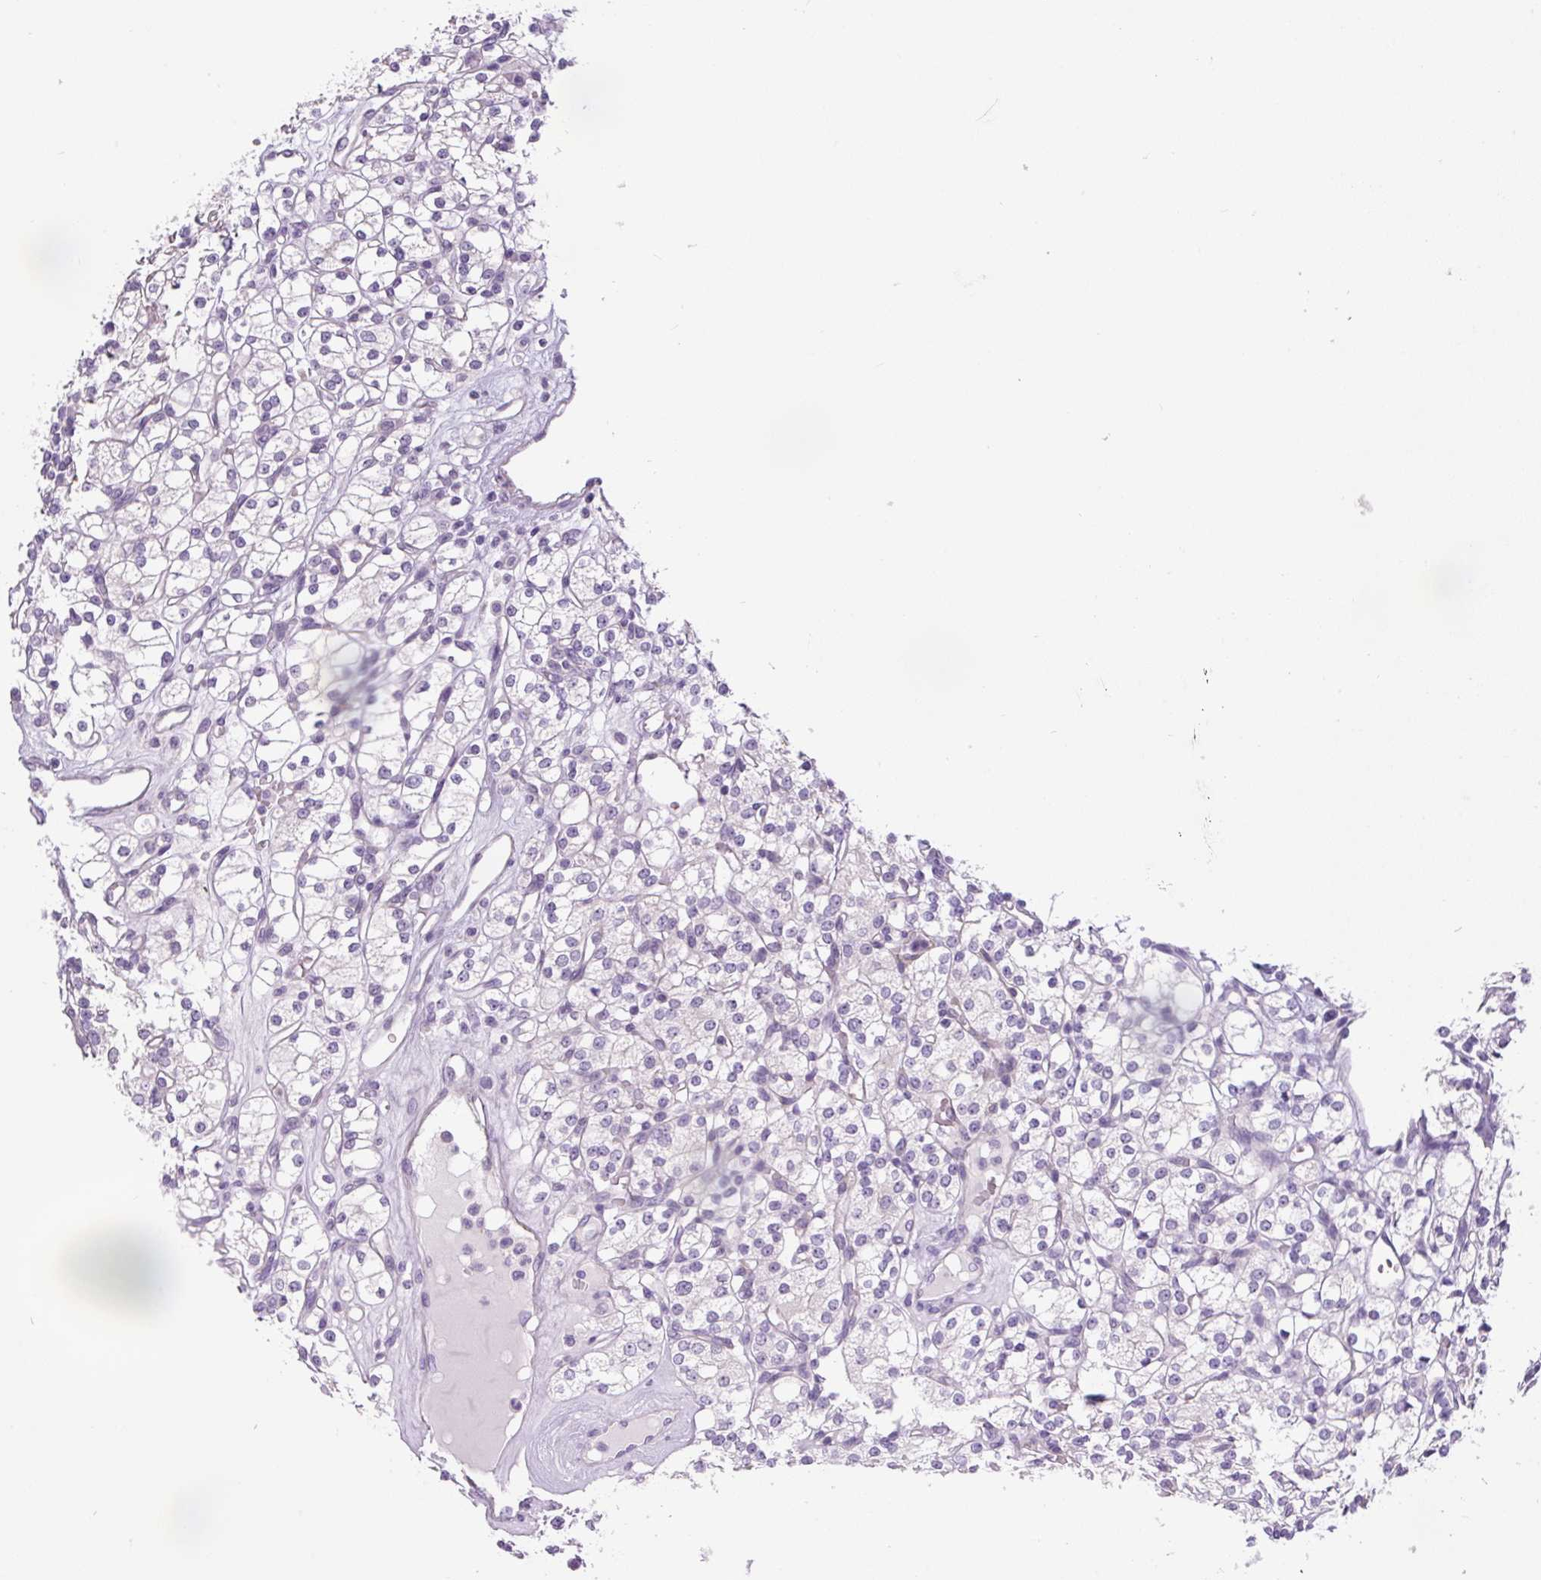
{"staining": {"intensity": "negative", "quantity": "none", "location": "none"}, "tissue": "renal cancer", "cell_type": "Tumor cells", "image_type": "cancer", "snomed": [{"axis": "morphology", "description": "Adenocarcinoma, NOS"}, {"axis": "topography", "description": "Kidney"}], "caption": "Tumor cells show no significant positivity in adenocarcinoma (renal).", "gene": "UBL3", "patient": {"sex": "male", "age": 77}}